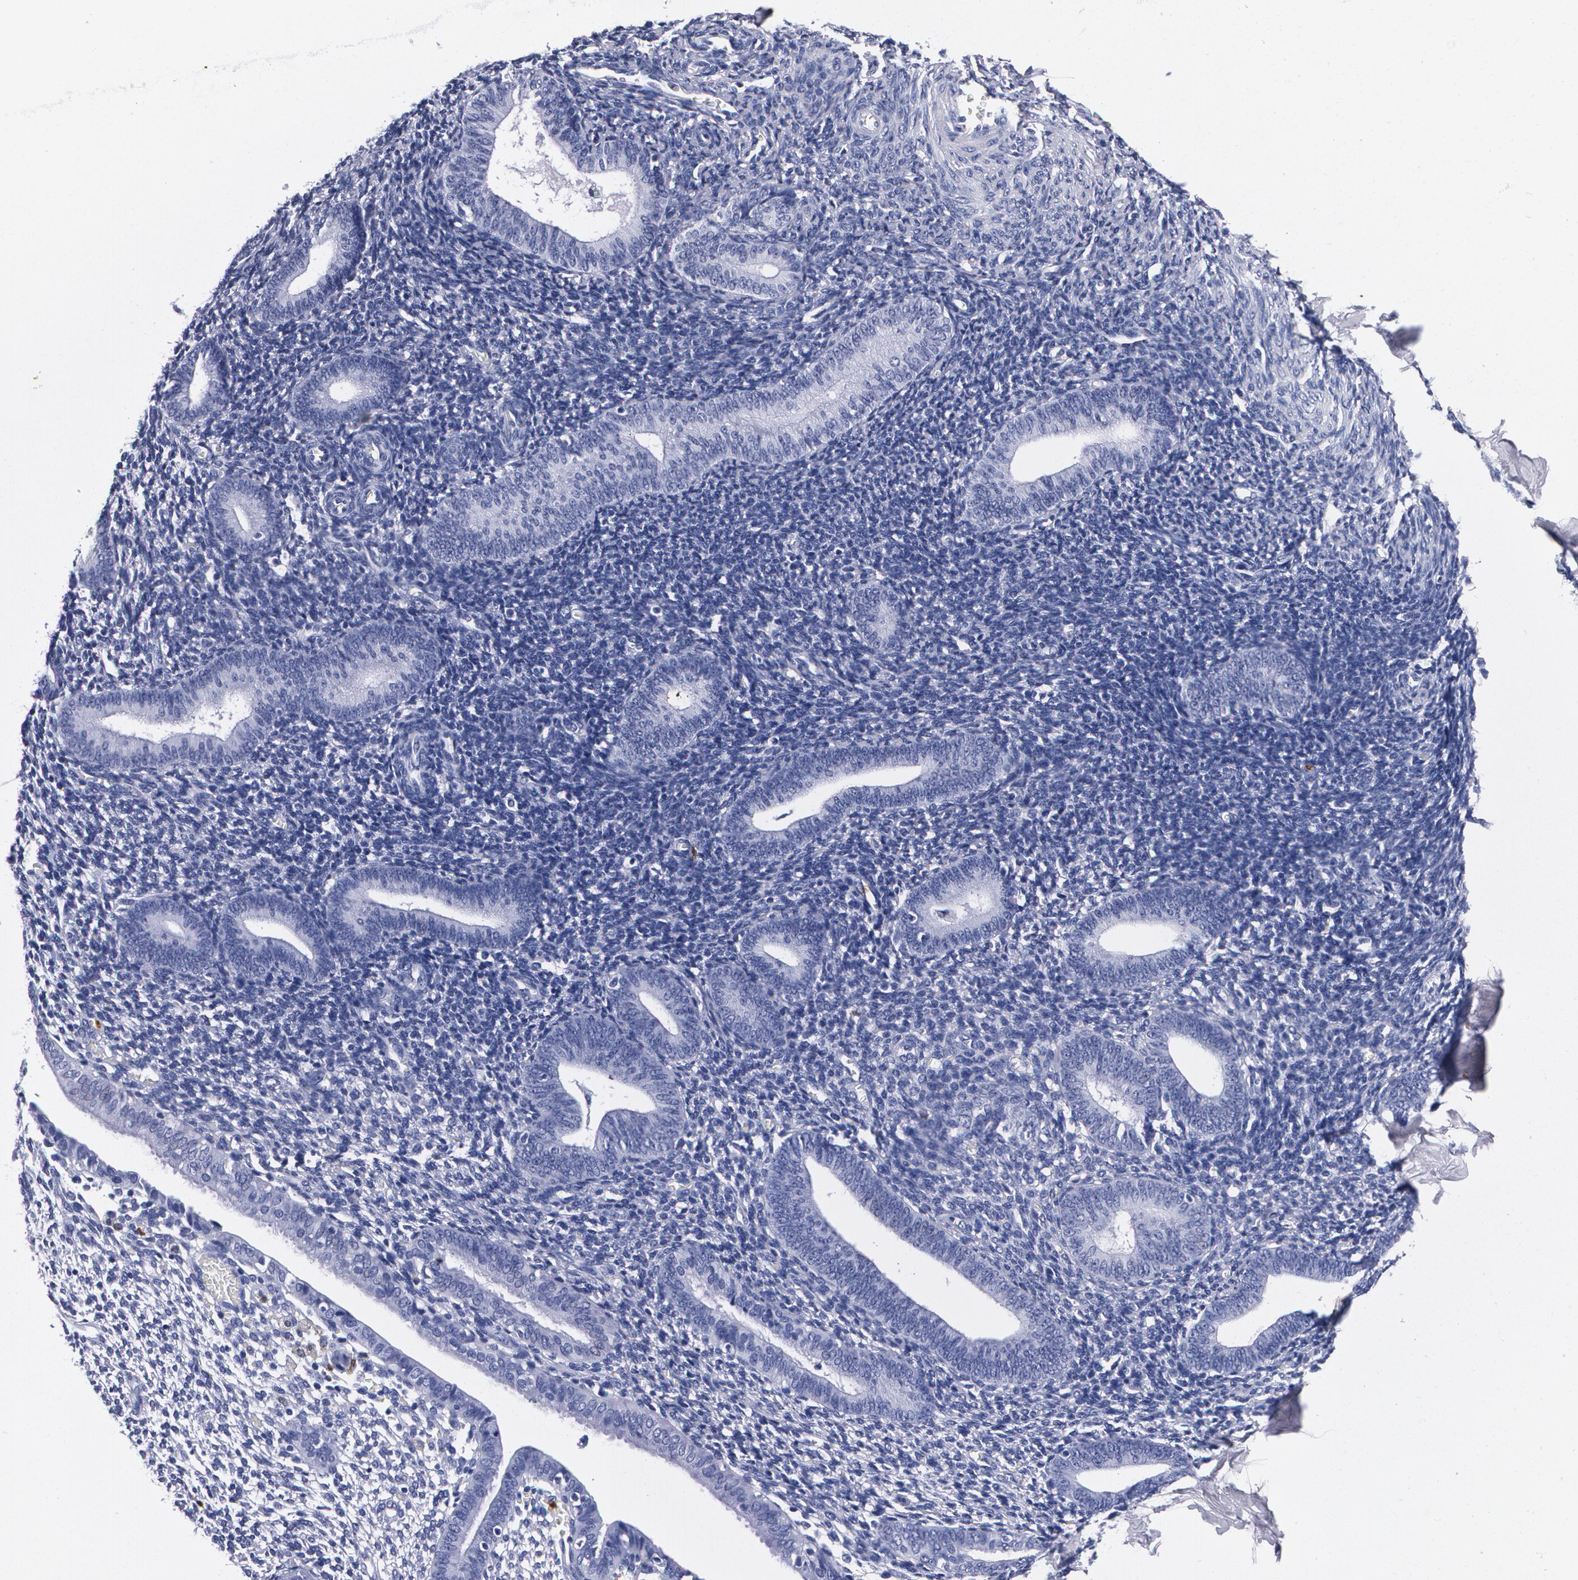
{"staining": {"intensity": "negative", "quantity": "none", "location": "none"}, "tissue": "endometrium", "cell_type": "Cells in endometrial stroma", "image_type": "normal", "snomed": [{"axis": "morphology", "description": "Normal tissue, NOS"}, {"axis": "topography", "description": "Smooth muscle"}, {"axis": "topography", "description": "Endometrium"}], "caption": "Histopathology image shows no significant protein staining in cells in endometrial stroma of normal endometrium. Brightfield microscopy of IHC stained with DAB (brown) and hematoxylin (blue), captured at high magnification.", "gene": "S100A8", "patient": {"sex": "female", "age": 57}}